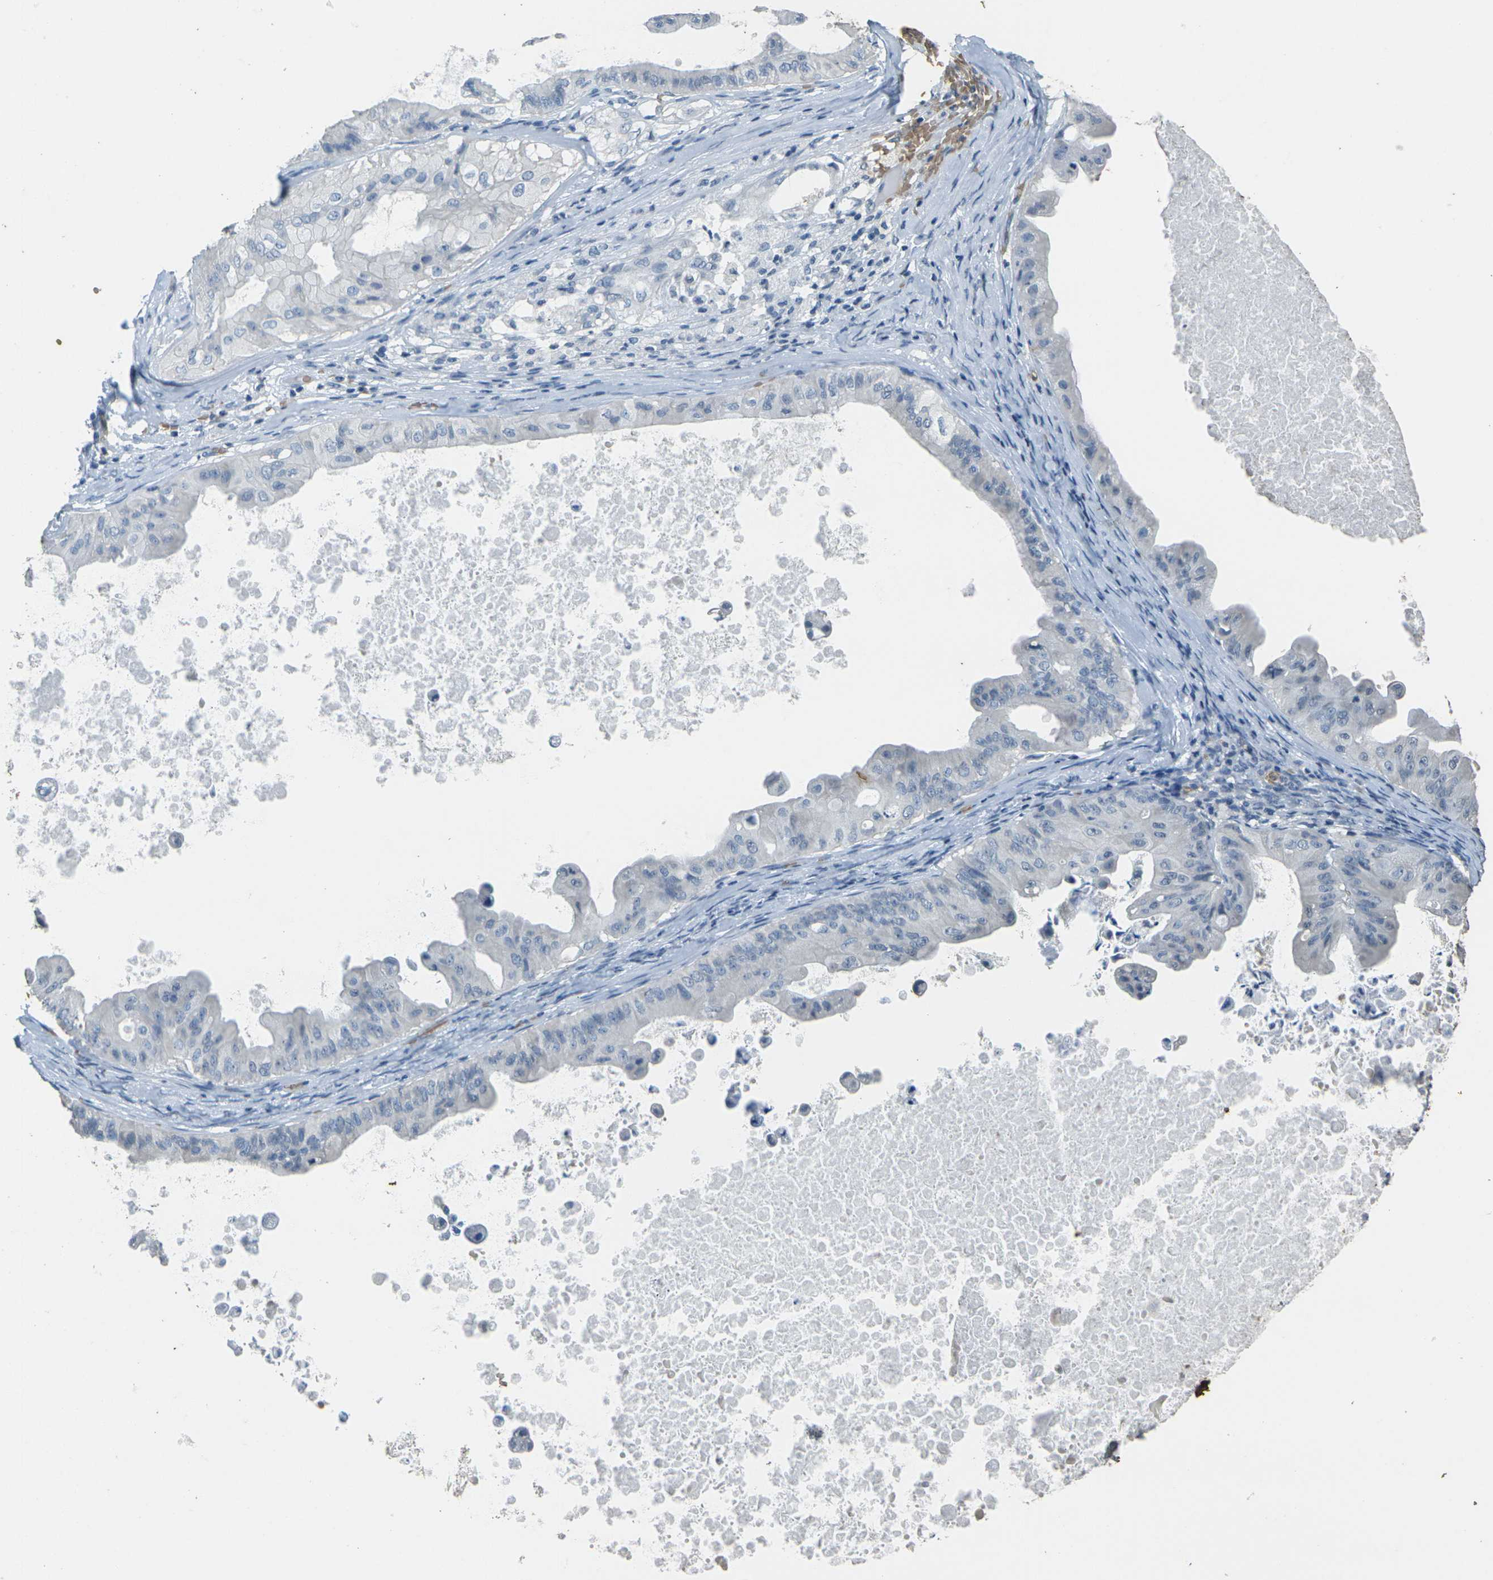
{"staining": {"intensity": "negative", "quantity": "none", "location": "none"}, "tissue": "ovarian cancer", "cell_type": "Tumor cells", "image_type": "cancer", "snomed": [{"axis": "morphology", "description": "Cystadenocarcinoma, mucinous, NOS"}, {"axis": "topography", "description": "Ovary"}], "caption": "This is an IHC micrograph of human mucinous cystadenocarcinoma (ovarian). There is no staining in tumor cells.", "gene": "HBB", "patient": {"sex": "female", "age": 37}}